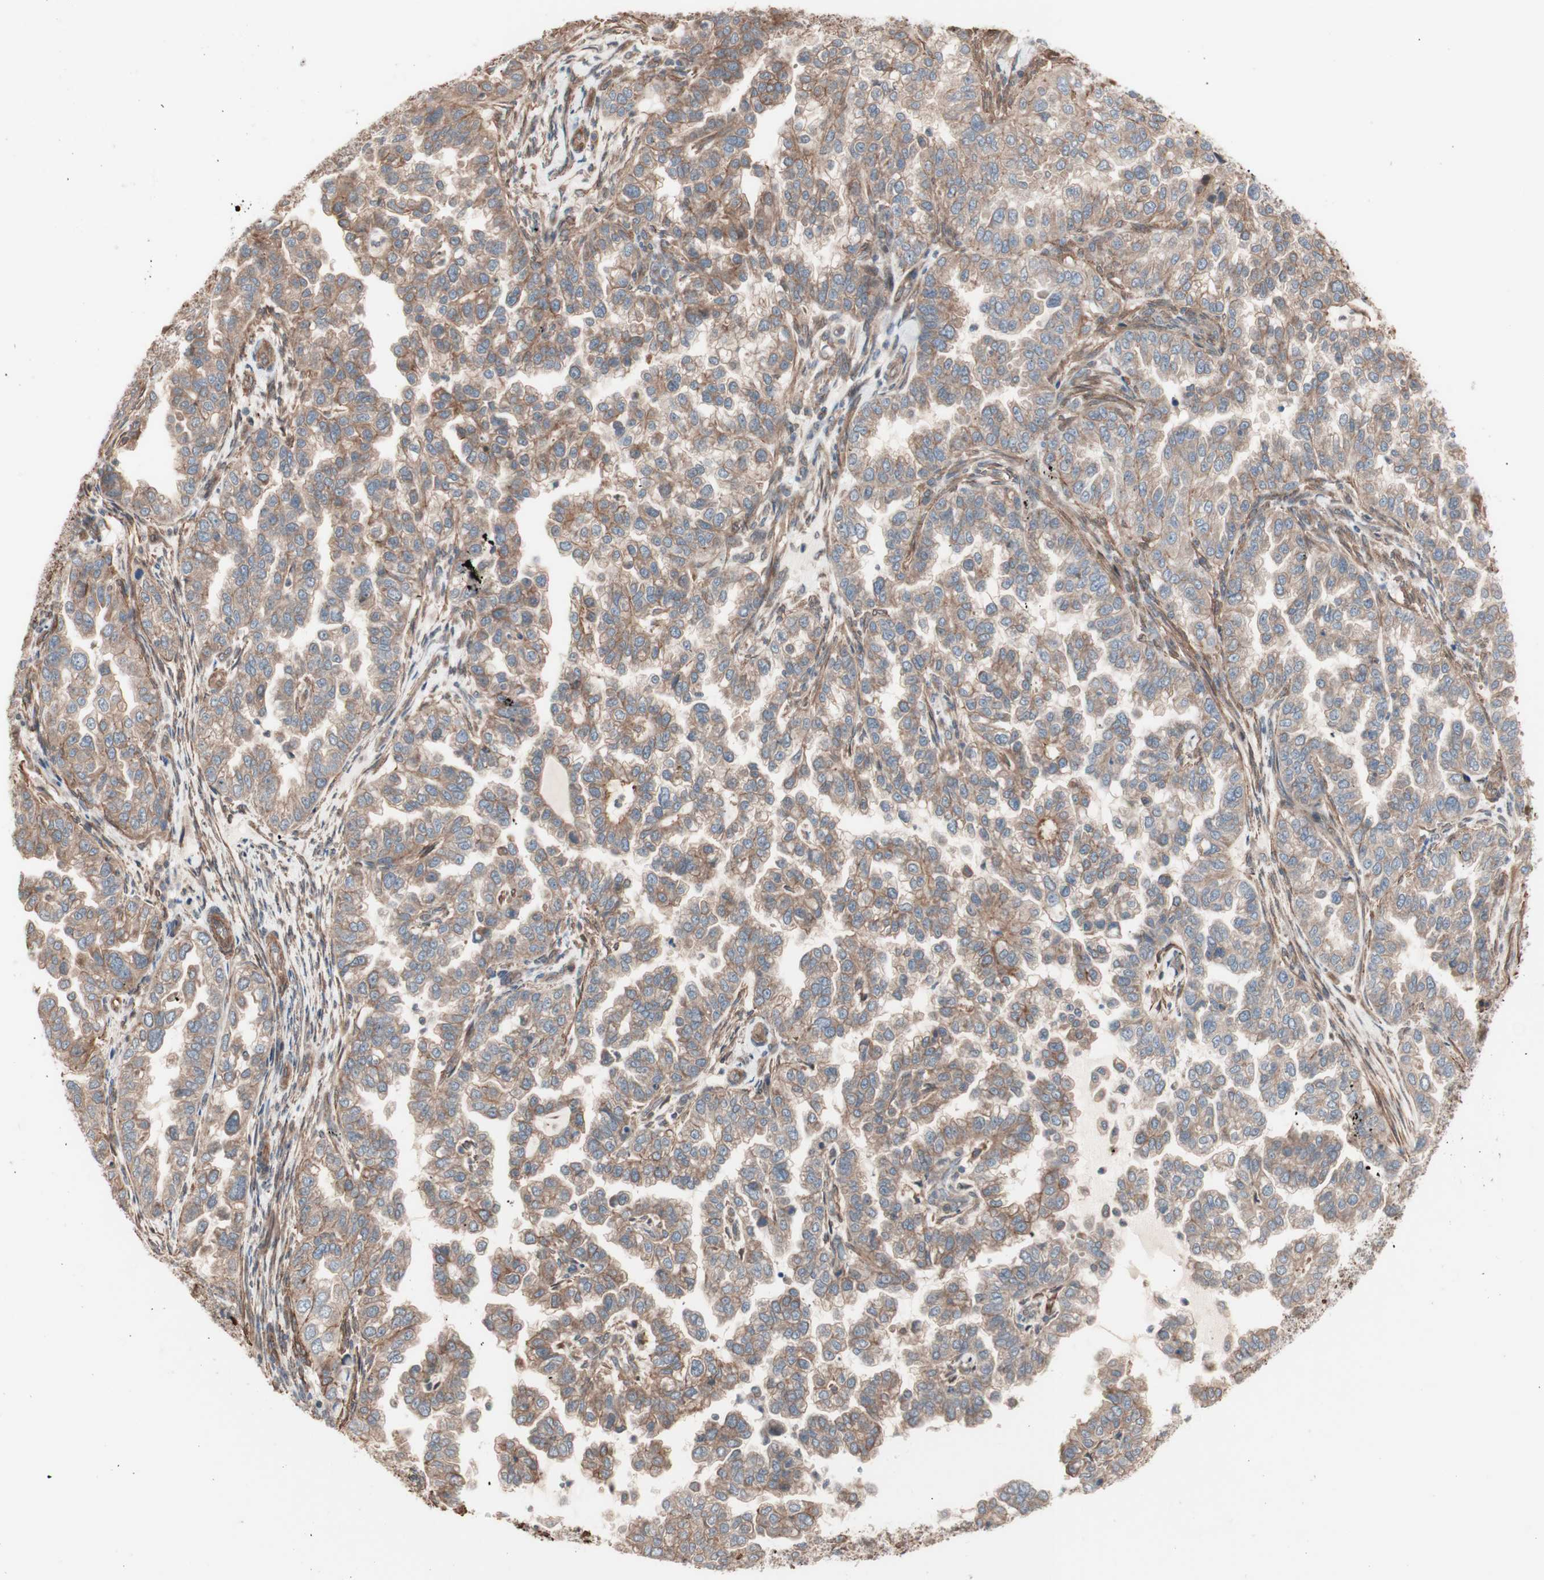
{"staining": {"intensity": "moderate", "quantity": ">75%", "location": "cytoplasmic/membranous"}, "tissue": "endometrial cancer", "cell_type": "Tumor cells", "image_type": "cancer", "snomed": [{"axis": "morphology", "description": "Adenocarcinoma, NOS"}, {"axis": "topography", "description": "Endometrium"}], "caption": "Endometrial cancer was stained to show a protein in brown. There is medium levels of moderate cytoplasmic/membranous positivity in approximately >75% of tumor cells.", "gene": "ALG5", "patient": {"sex": "female", "age": 85}}